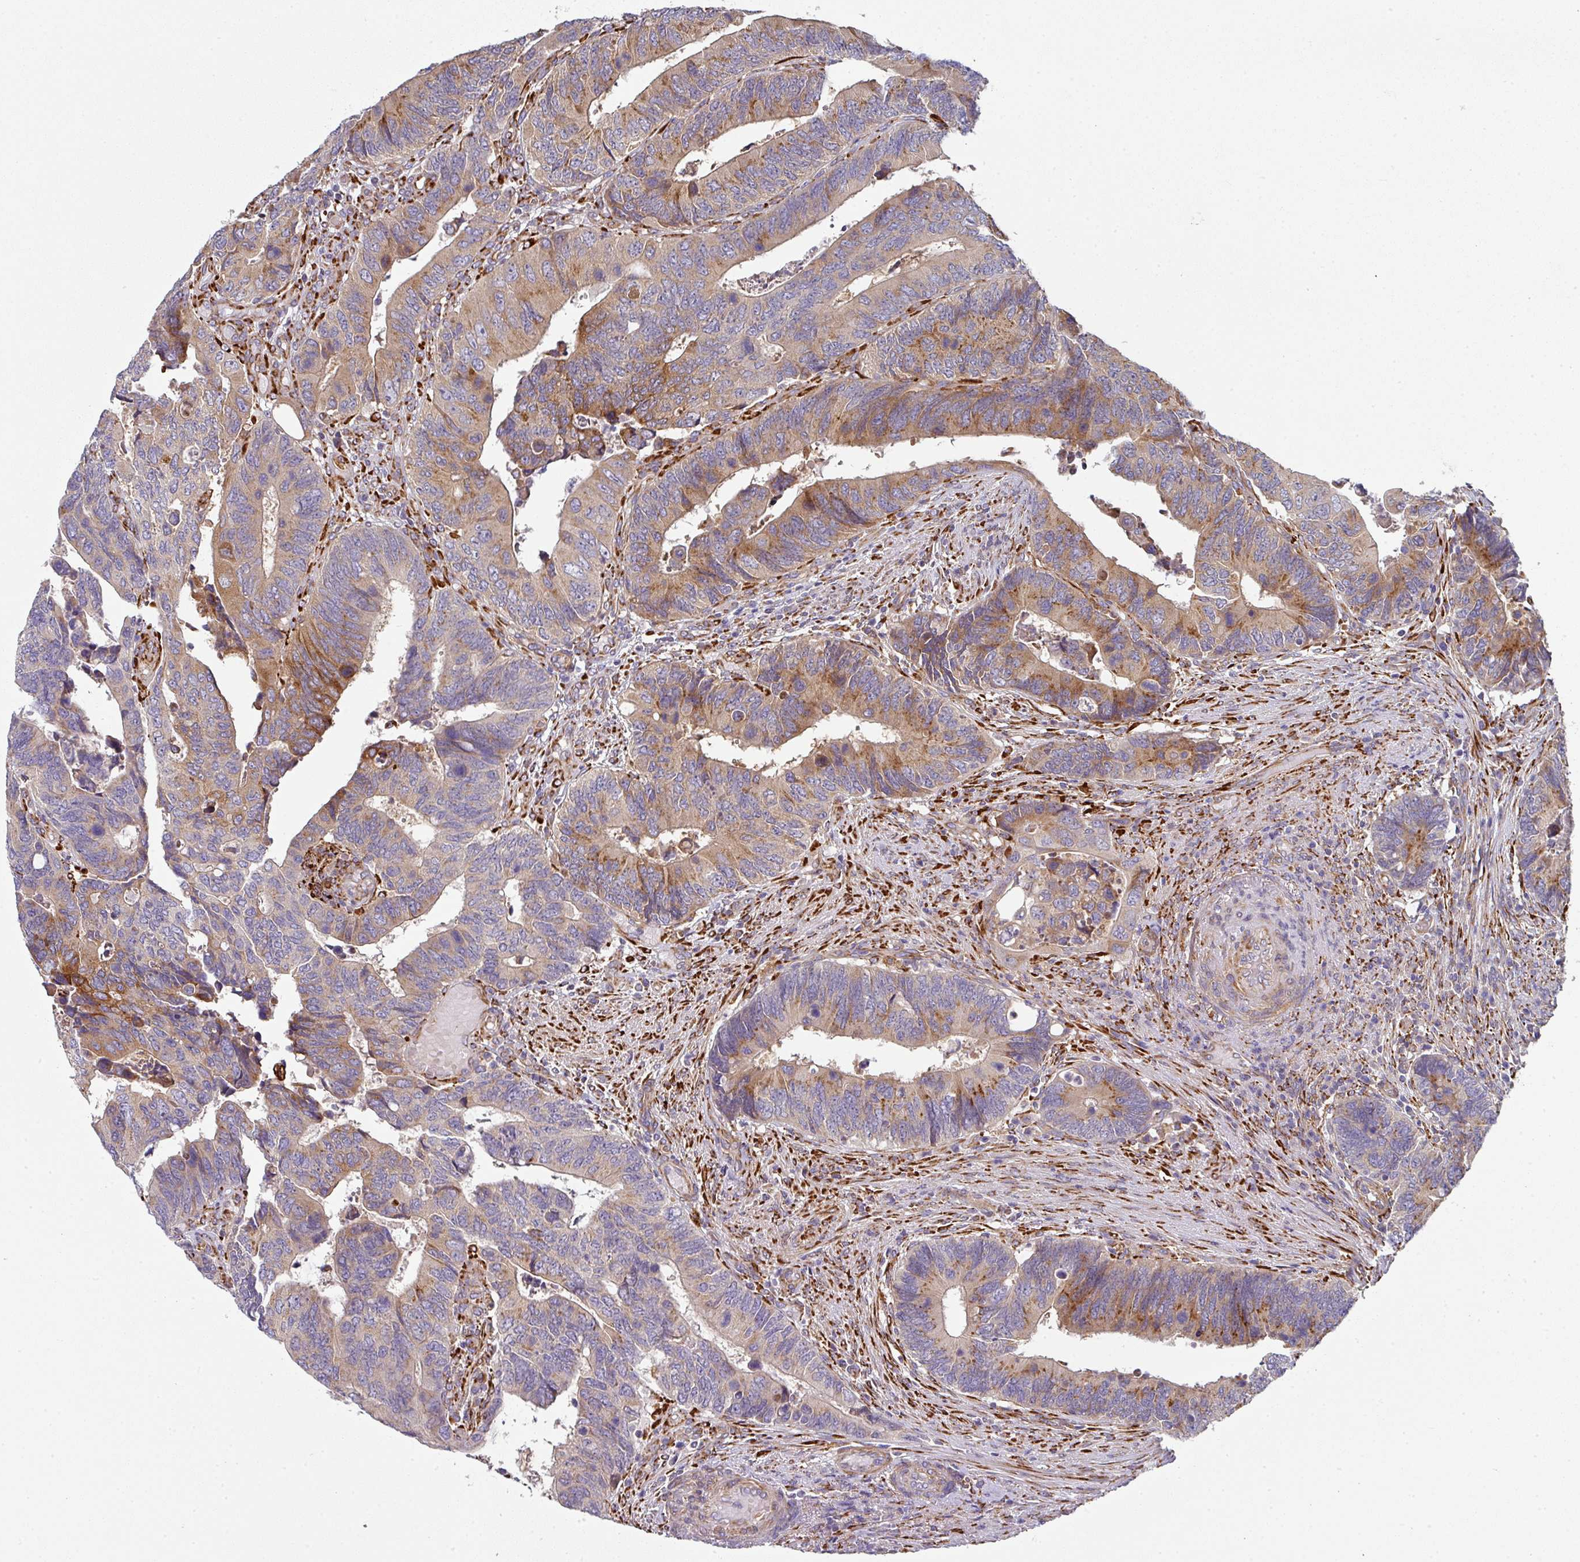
{"staining": {"intensity": "moderate", "quantity": "25%-75%", "location": "cytoplasmic/membranous"}, "tissue": "colorectal cancer", "cell_type": "Tumor cells", "image_type": "cancer", "snomed": [{"axis": "morphology", "description": "Adenocarcinoma, NOS"}, {"axis": "topography", "description": "Colon"}], "caption": "Immunohistochemical staining of human colorectal cancer (adenocarcinoma) shows moderate cytoplasmic/membranous protein expression in approximately 25%-75% of tumor cells. (DAB (3,3'-diaminobenzidine) IHC with brightfield microscopy, high magnification).", "gene": "ZNF268", "patient": {"sex": "male", "age": 87}}